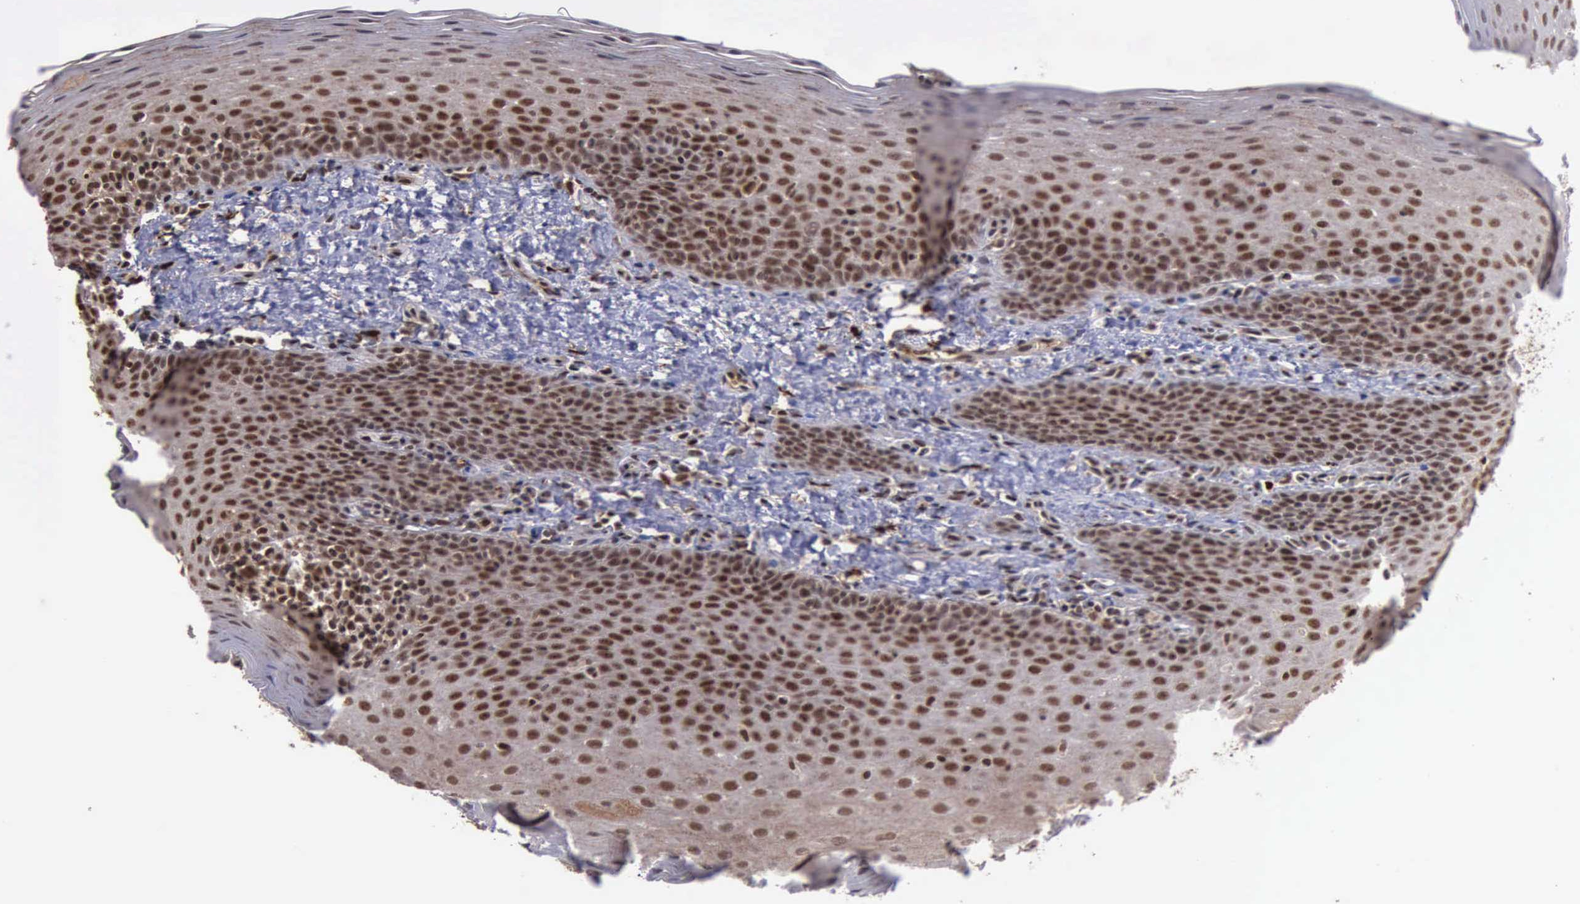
{"staining": {"intensity": "strong", "quantity": ">75%", "location": "cytoplasmic/membranous,nuclear"}, "tissue": "oral mucosa", "cell_type": "Squamous epithelial cells", "image_type": "normal", "snomed": [{"axis": "morphology", "description": "Normal tissue, NOS"}, {"axis": "topography", "description": "Oral tissue"}], "caption": "IHC photomicrograph of normal oral mucosa: human oral mucosa stained using immunohistochemistry (IHC) reveals high levels of strong protein expression localized specifically in the cytoplasmic/membranous,nuclear of squamous epithelial cells, appearing as a cytoplasmic/membranous,nuclear brown color.", "gene": "TRMT2A", "patient": {"sex": "male", "age": 20}}